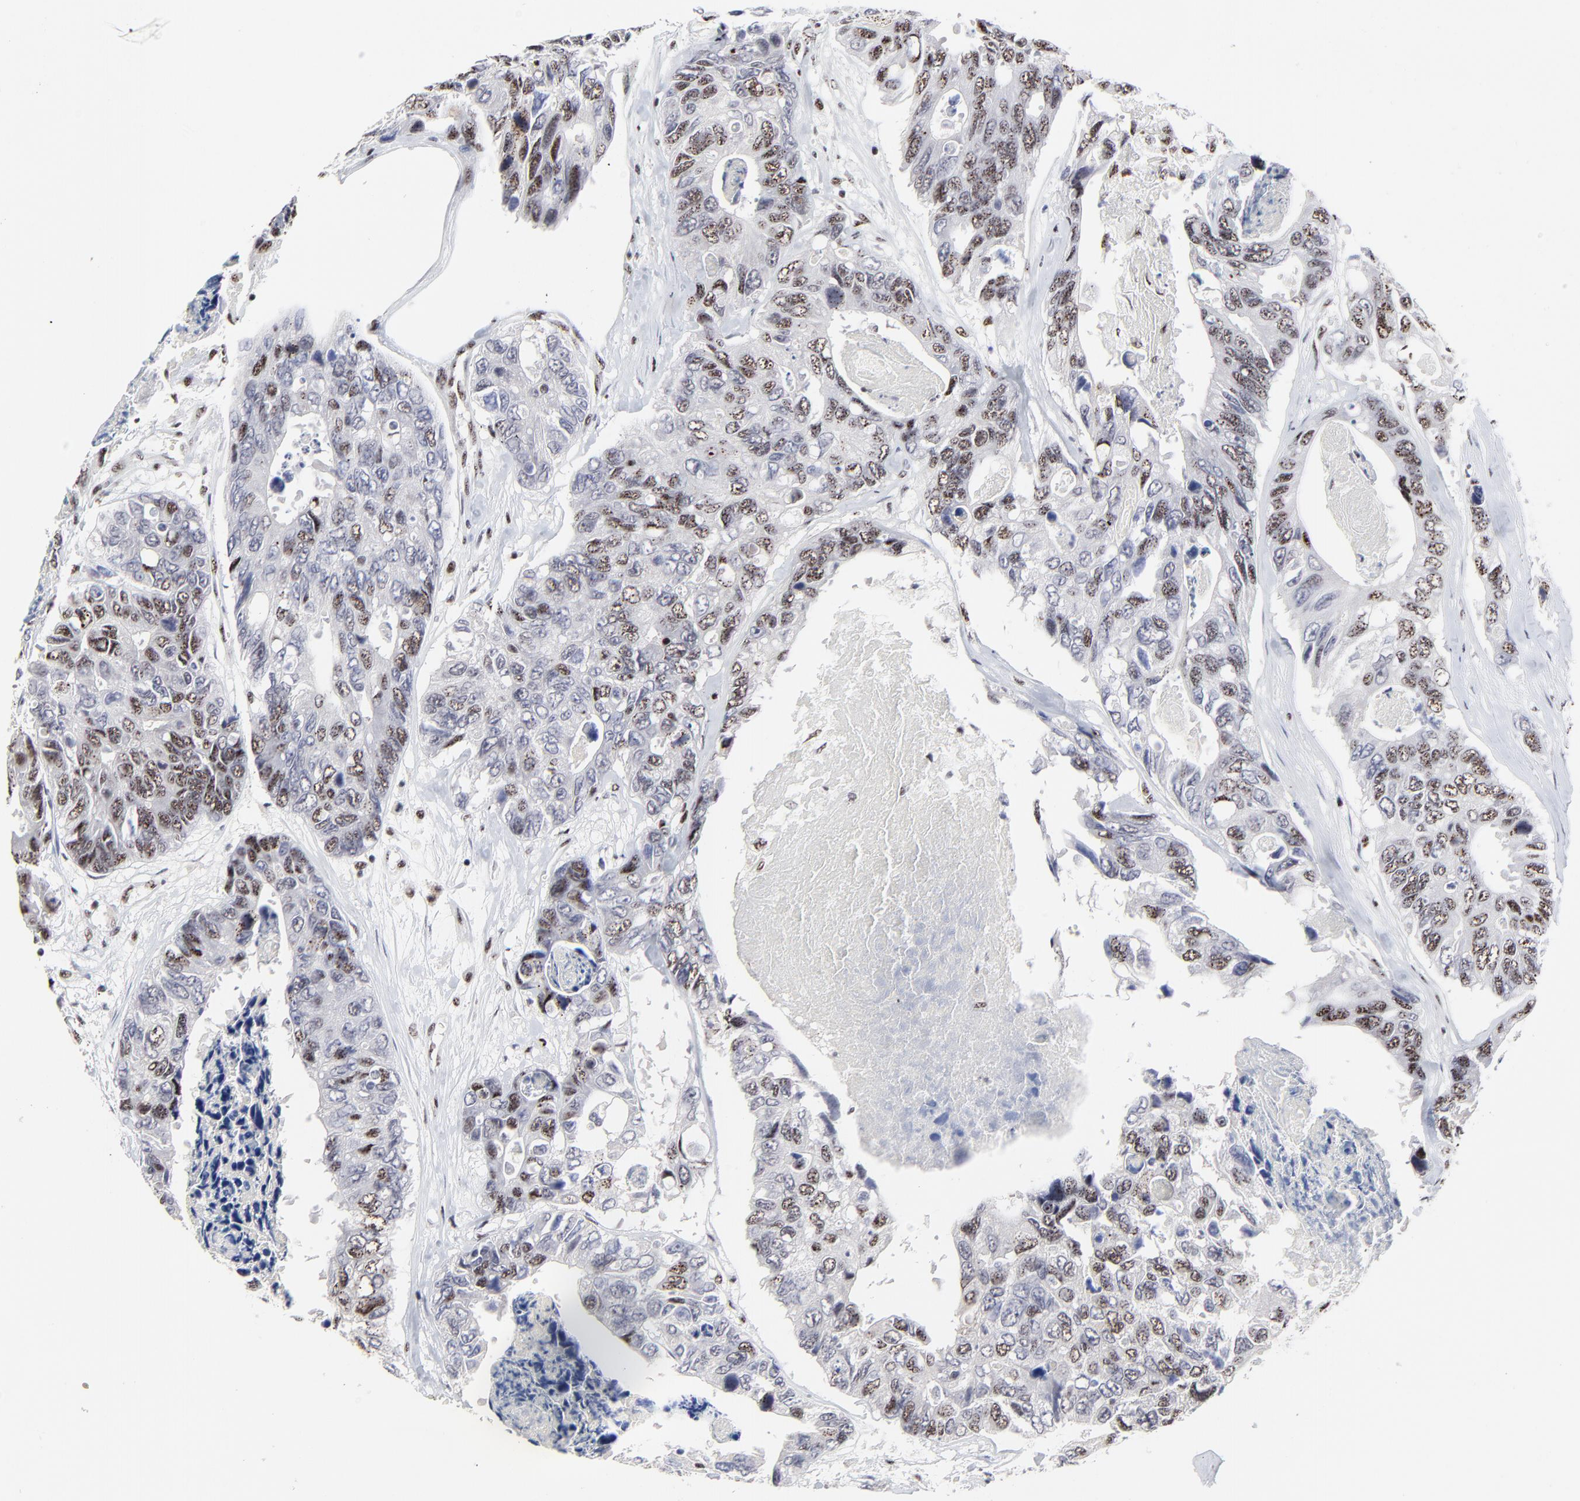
{"staining": {"intensity": "moderate", "quantity": "25%-75%", "location": "nuclear"}, "tissue": "colorectal cancer", "cell_type": "Tumor cells", "image_type": "cancer", "snomed": [{"axis": "morphology", "description": "Adenocarcinoma, NOS"}, {"axis": "topography", "description": "Colon"}], "caption": "Immunohistochemical staining of human adenocarcinoma (colorectal) displays medium levels of moderate nuclear protein positivity in approximately 25%-75% of tumor cells.", "gene": "MBD4", "patient": {"sex": "female", "age": 86}}